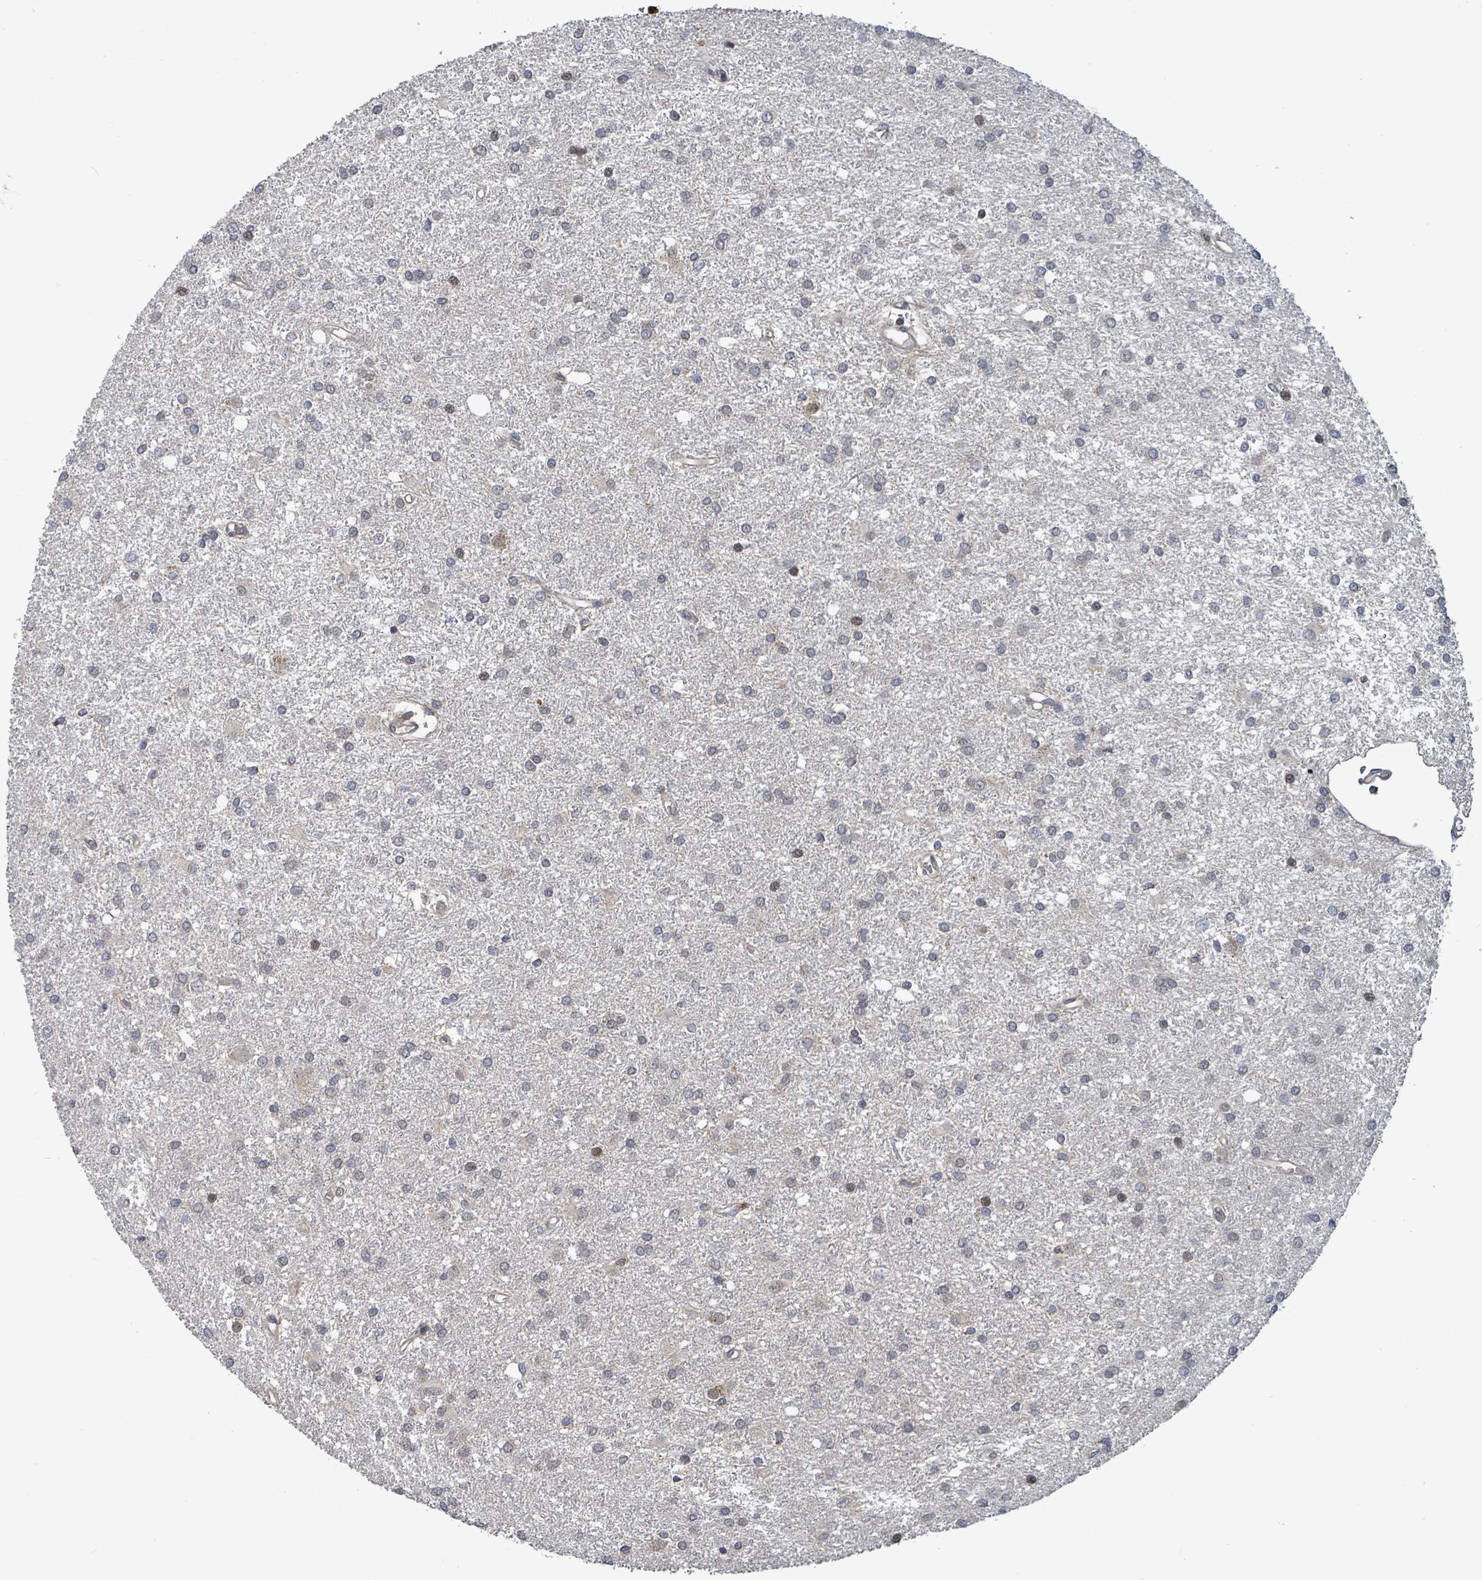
{"staining": {"intensity": "negative", "quantity": "none", "location": "none"}, "tissue": "glioma", "cell_type": "Tumor cells", "image_type": "cancer", "snomed": [{"axis": "morphology", "description": "Glioma, malignant, High grade"}, {"axis": "topography", "description": "Brain"}], "caption": "Malignant glioma (high-grade) stained for a protein using immunohistochemistry (IHC) displays no staining tumor cells.", "gene": "COQ6", "patient": {"sex": "female", "age": 50}}